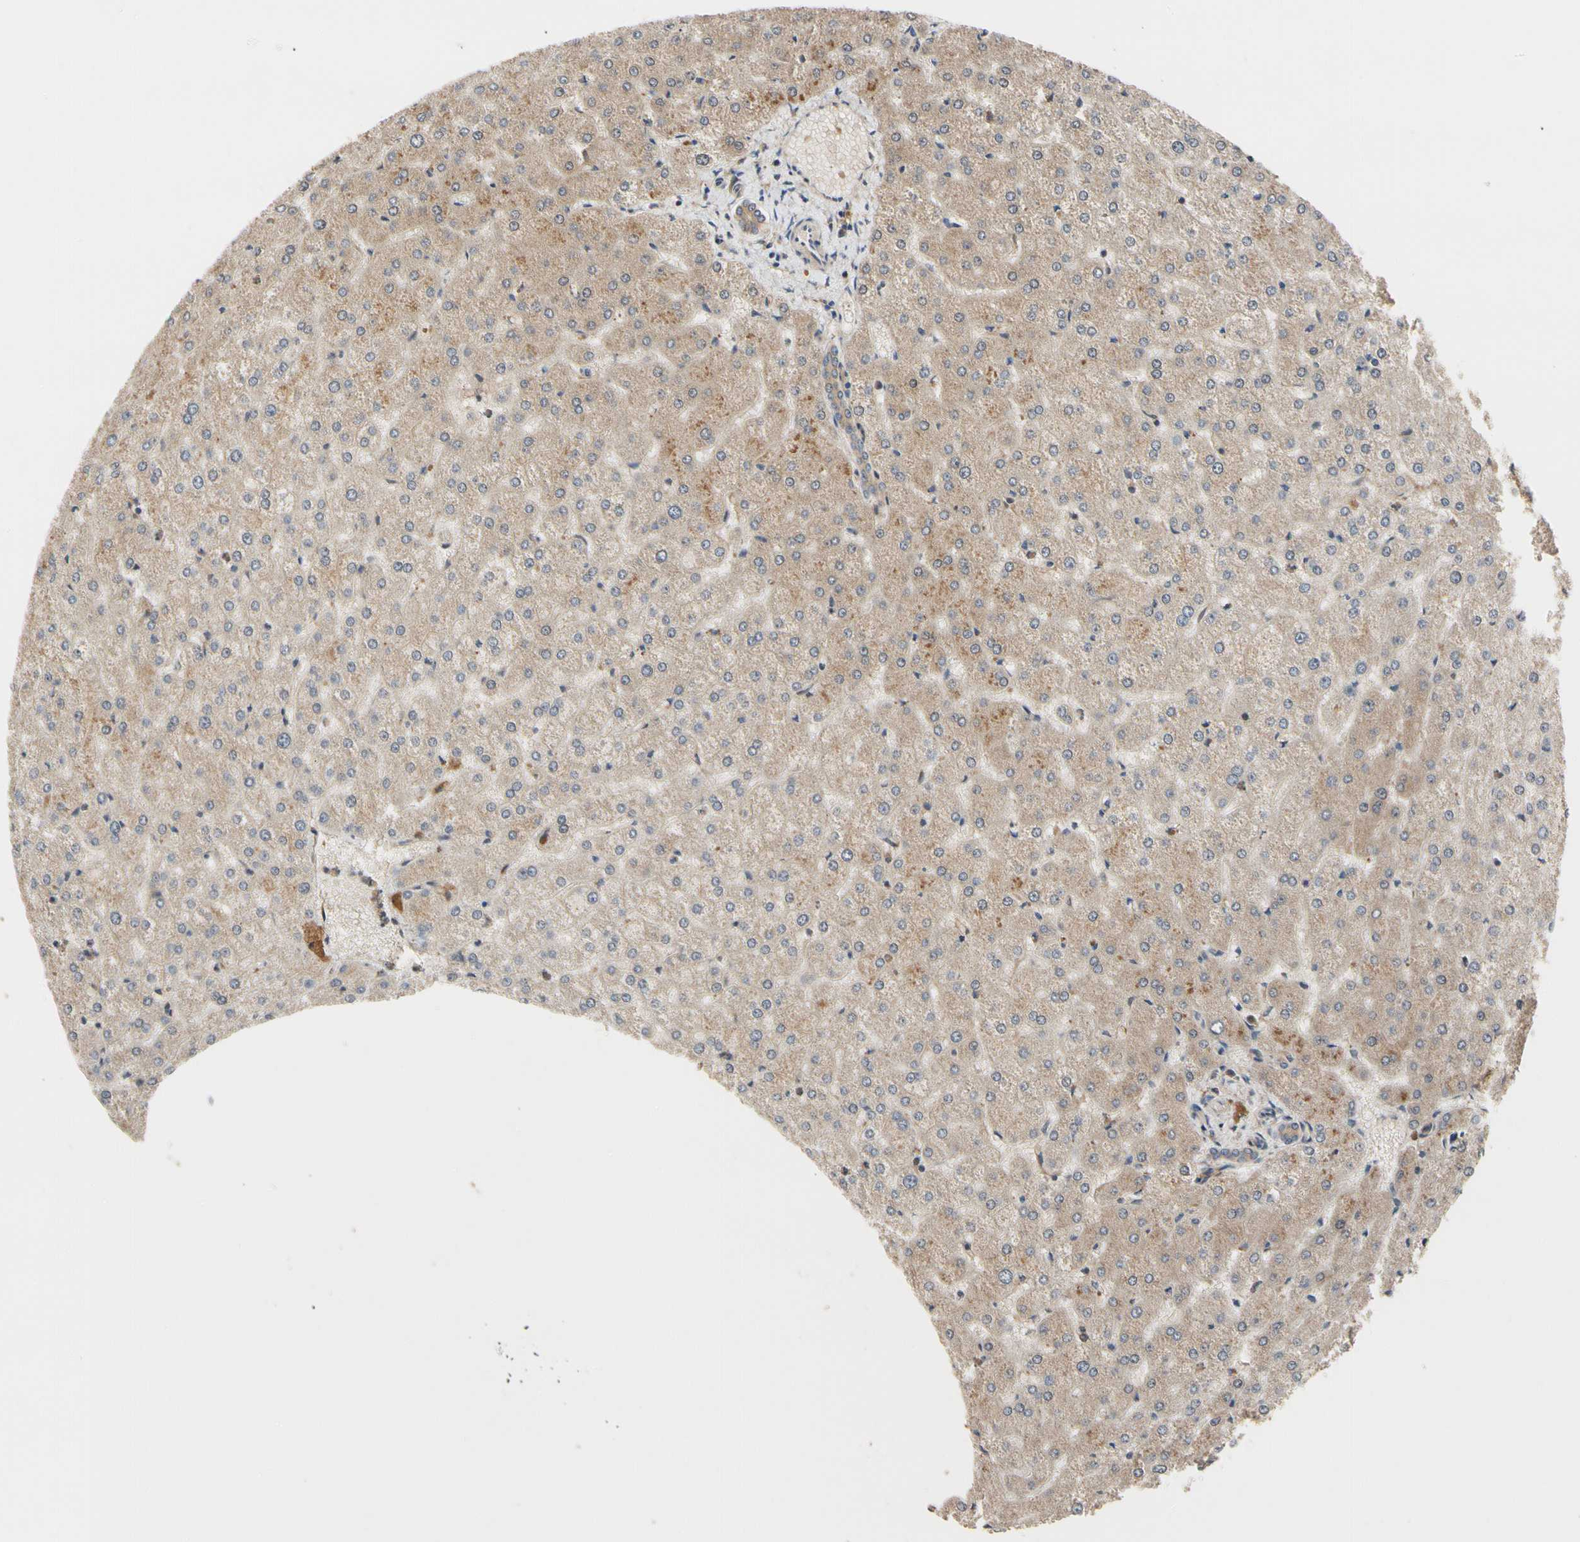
{"staining": {"intensity": "moderate", "quantity": ">75%", "location": "cytoplasmic/membranous"}, "tissue": "liver", "cell_type": "Cholangiocytes", "image_type": "normal", "snomed": [{"axis": "morphology", "description": "Normal tissue, NOS"}, {"axis": "topography", "description": "Liver"}], "caption": "Immunohistochemistry histopathology image of normal human liver stained for a protein (brown), which exhibits medium levels of moderate cytoplasmic/membranous expression in approximately >75% of cholangiocytes.", "gene": "CYTIP", "patient": {"sex": "female", "age": 32}}